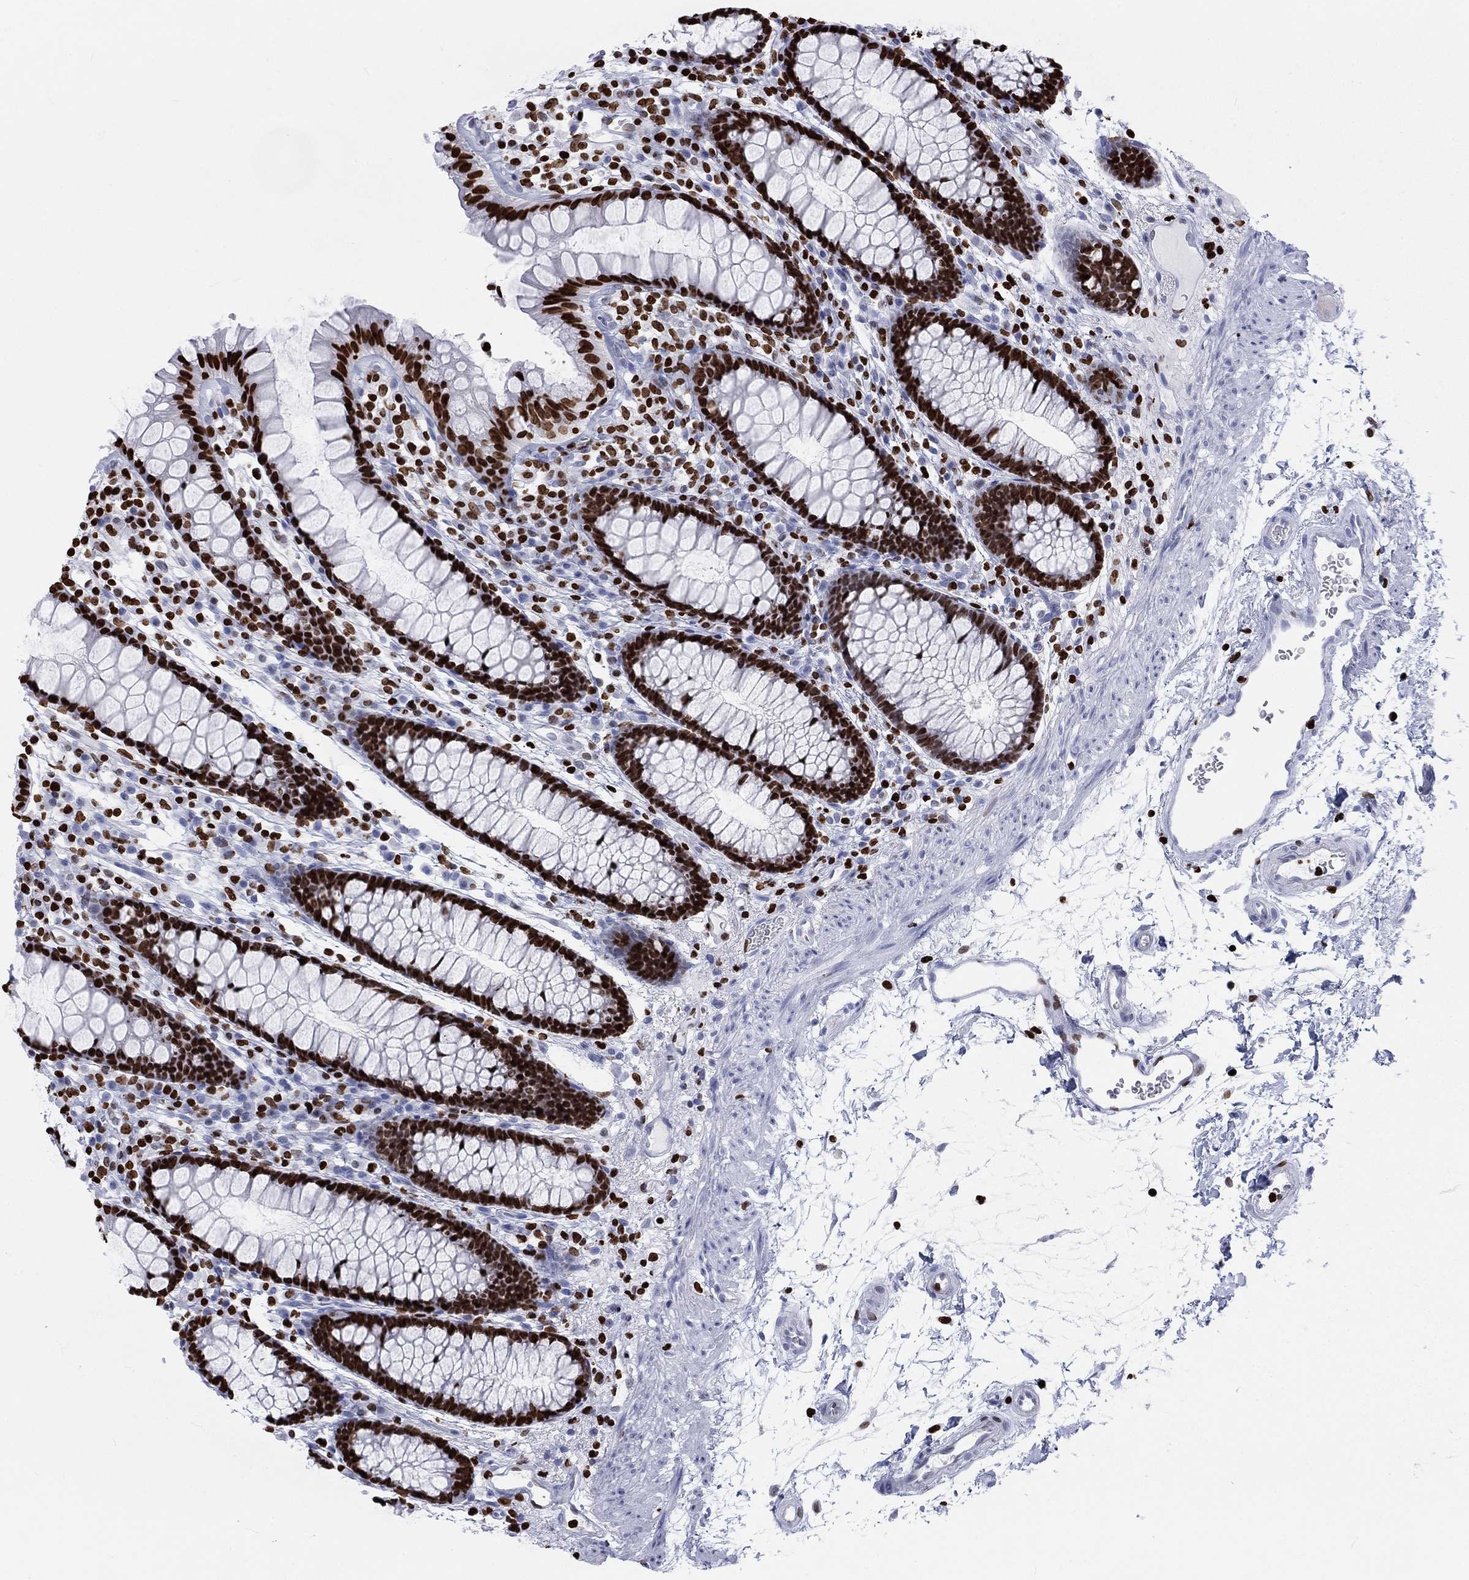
{"staining": {"intensity": "strong", "quantity": "<25%", "location": "nuclear"}, "tissue": "colon", "cell_type": "Endothelial cells", "image_type": "normal", "snomed": [{"axis": "morphology", "description": "Normal tissue, NOS"}, {"axis": "topography", "description": "Colon"}], "caption": "Endothelial cells demonstrate medium levels of strong nuclear staining in about <25% of cells in unremarkable colon.", "gene": "H1", "patient": {"sex": "male", "age": 76}}